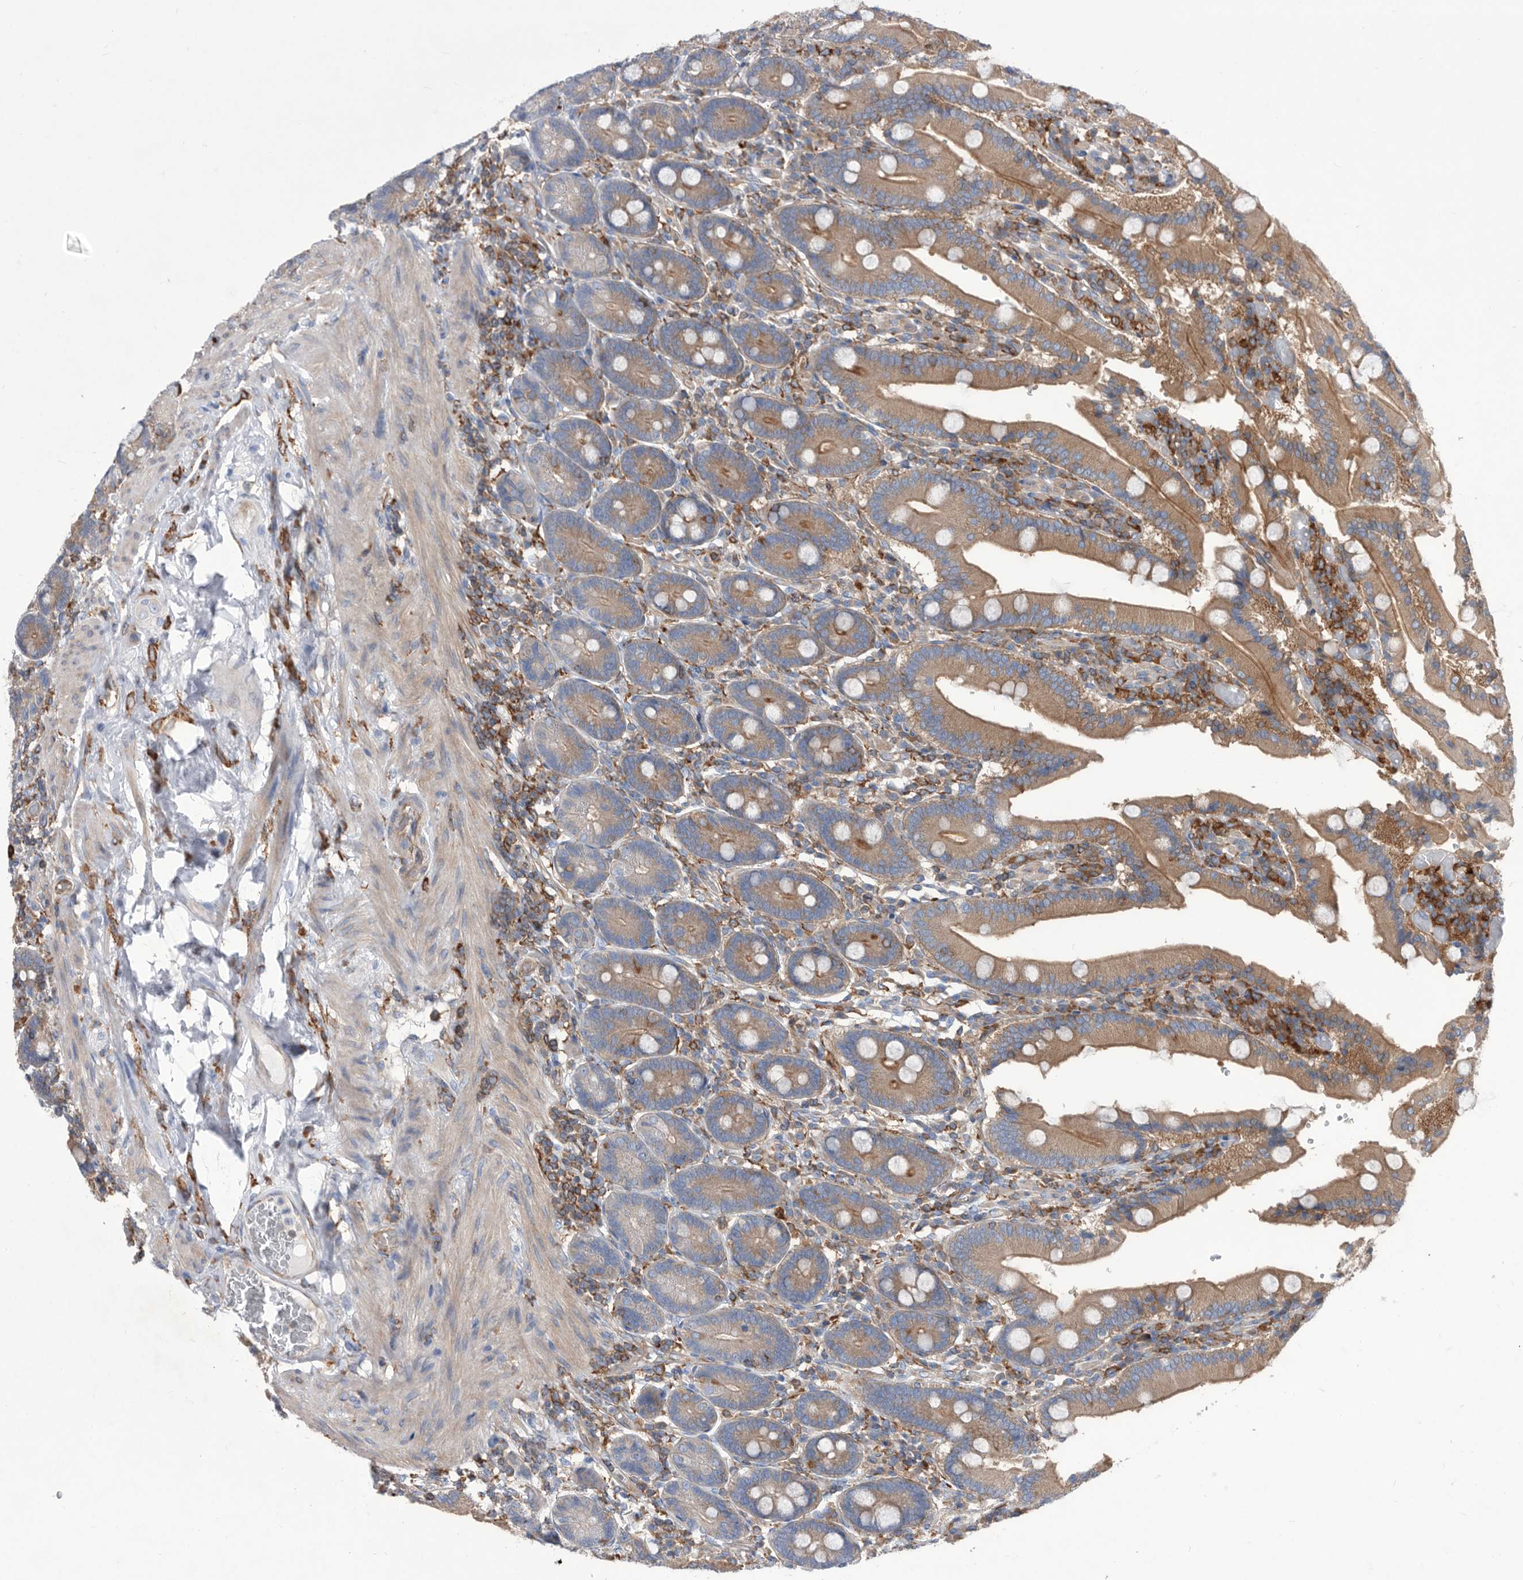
{"staining": {"intensity": "moderate", "quantity": ">75%", "location": "cytoplasmic/membranous"}, "tissue": "duodenum", "cell_type": "Glandular cells", "image_type": "normal", "snomed": [{"axis": "morphology", "description": "Normal tissue, NOS"}, {"axis": "topography", "description": "Duodenum"}], "caption": "The immunohistochemical stain labels moderate cytoplasmic/membranous staining in glandular cells of benign duodenum.", "gene": "SMG7", "patient": {"sex": "female", "age": 62}}